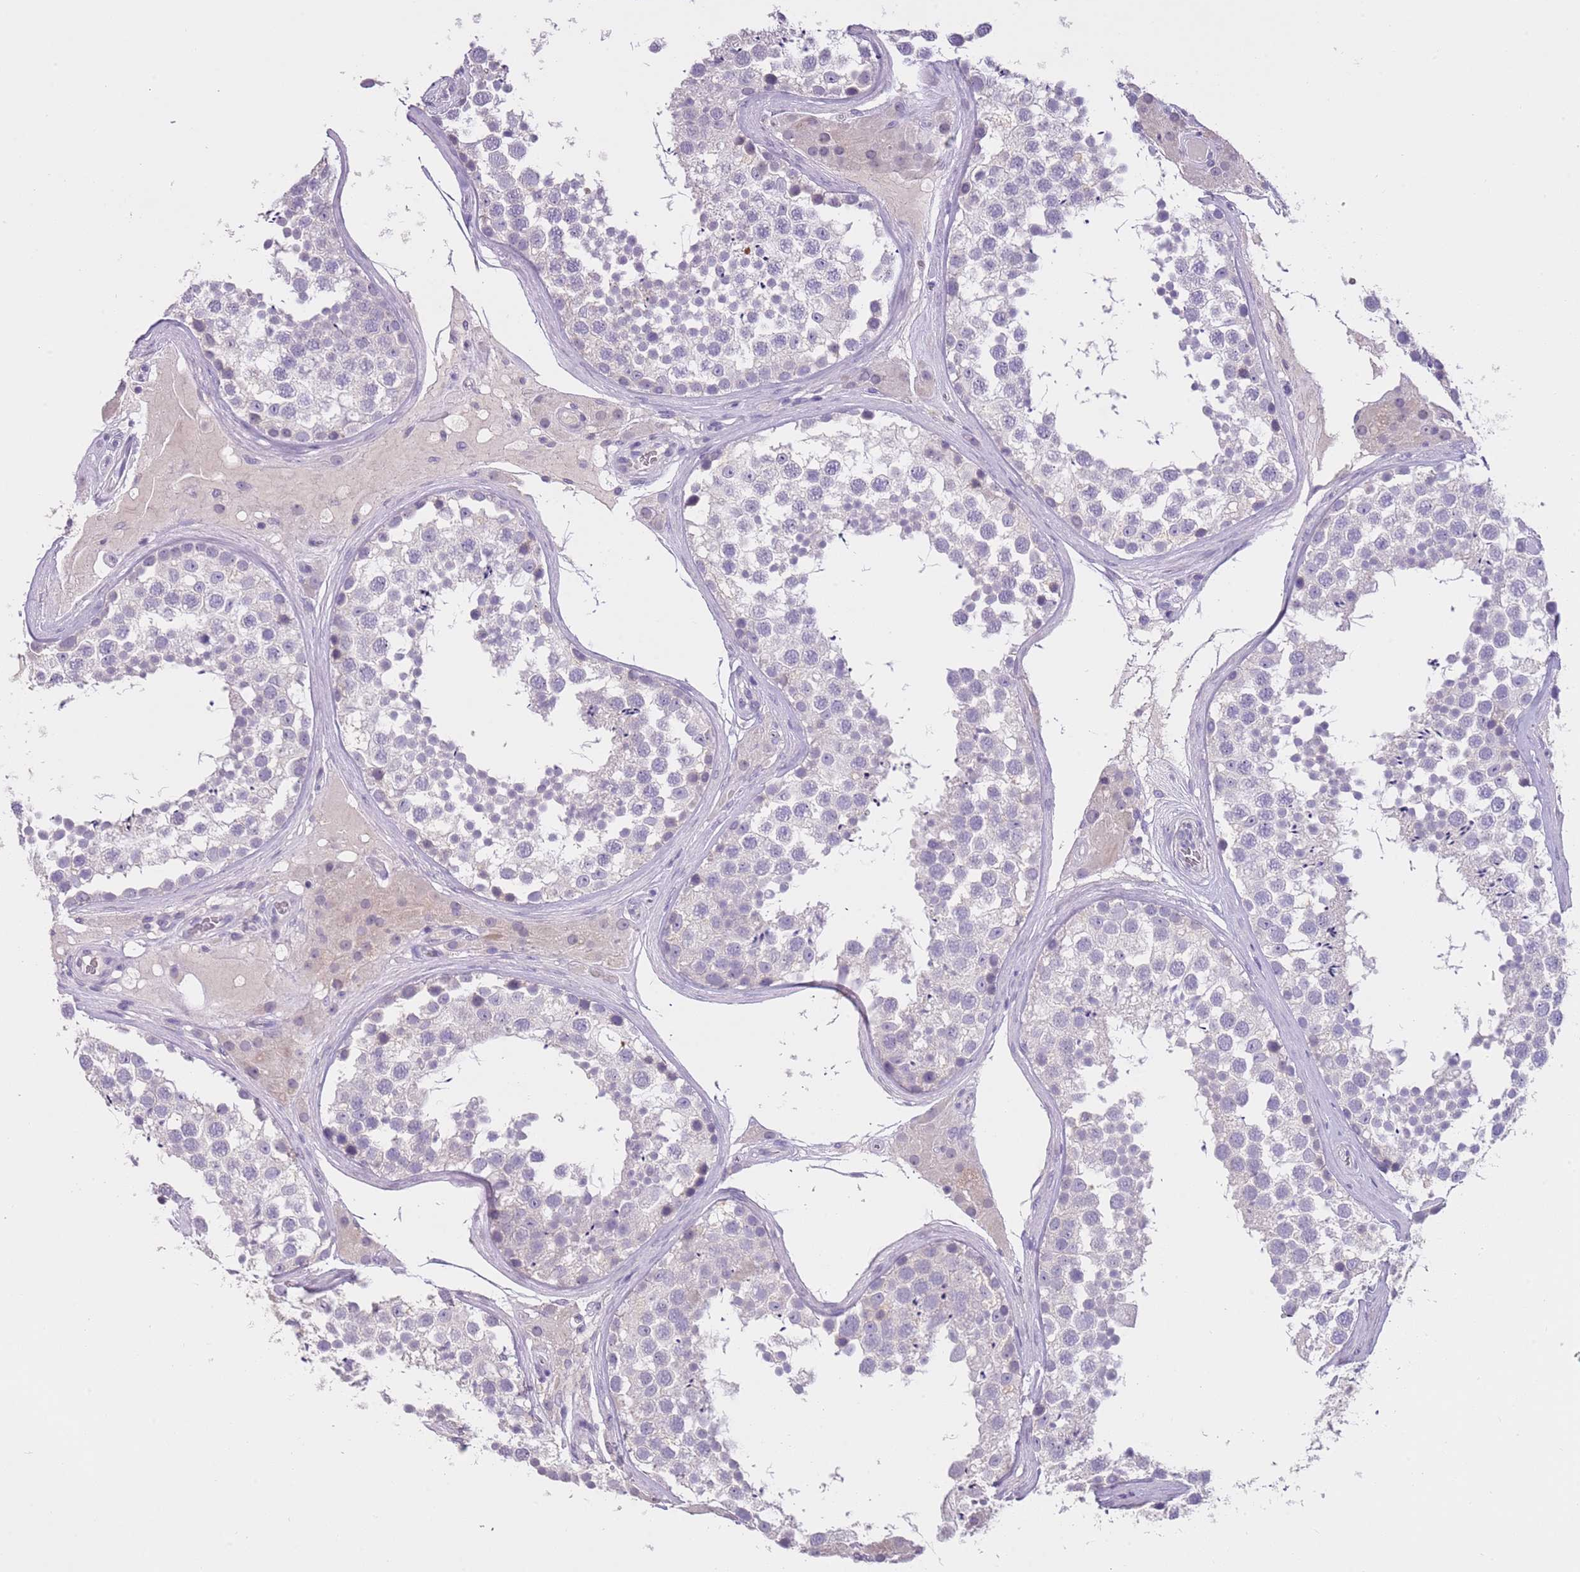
{"staining": {"intensity": "negative", "quantity": "none", "location": "none"}, "tissue": "testis", "cell_type": "Cells in seminiferous ducts", "image_type": "normal", "snomed": [{"axis": "morphology", "description": "Normal tissue, NOS"}, {"axis": "topography", "description": "Testis"}], "caption": "Micrograph shows no protein staining in cells in seminiferous ducts of normal testis.", "gene": "SLC35E3", "patient": {"sex": "male", "age": 46}}